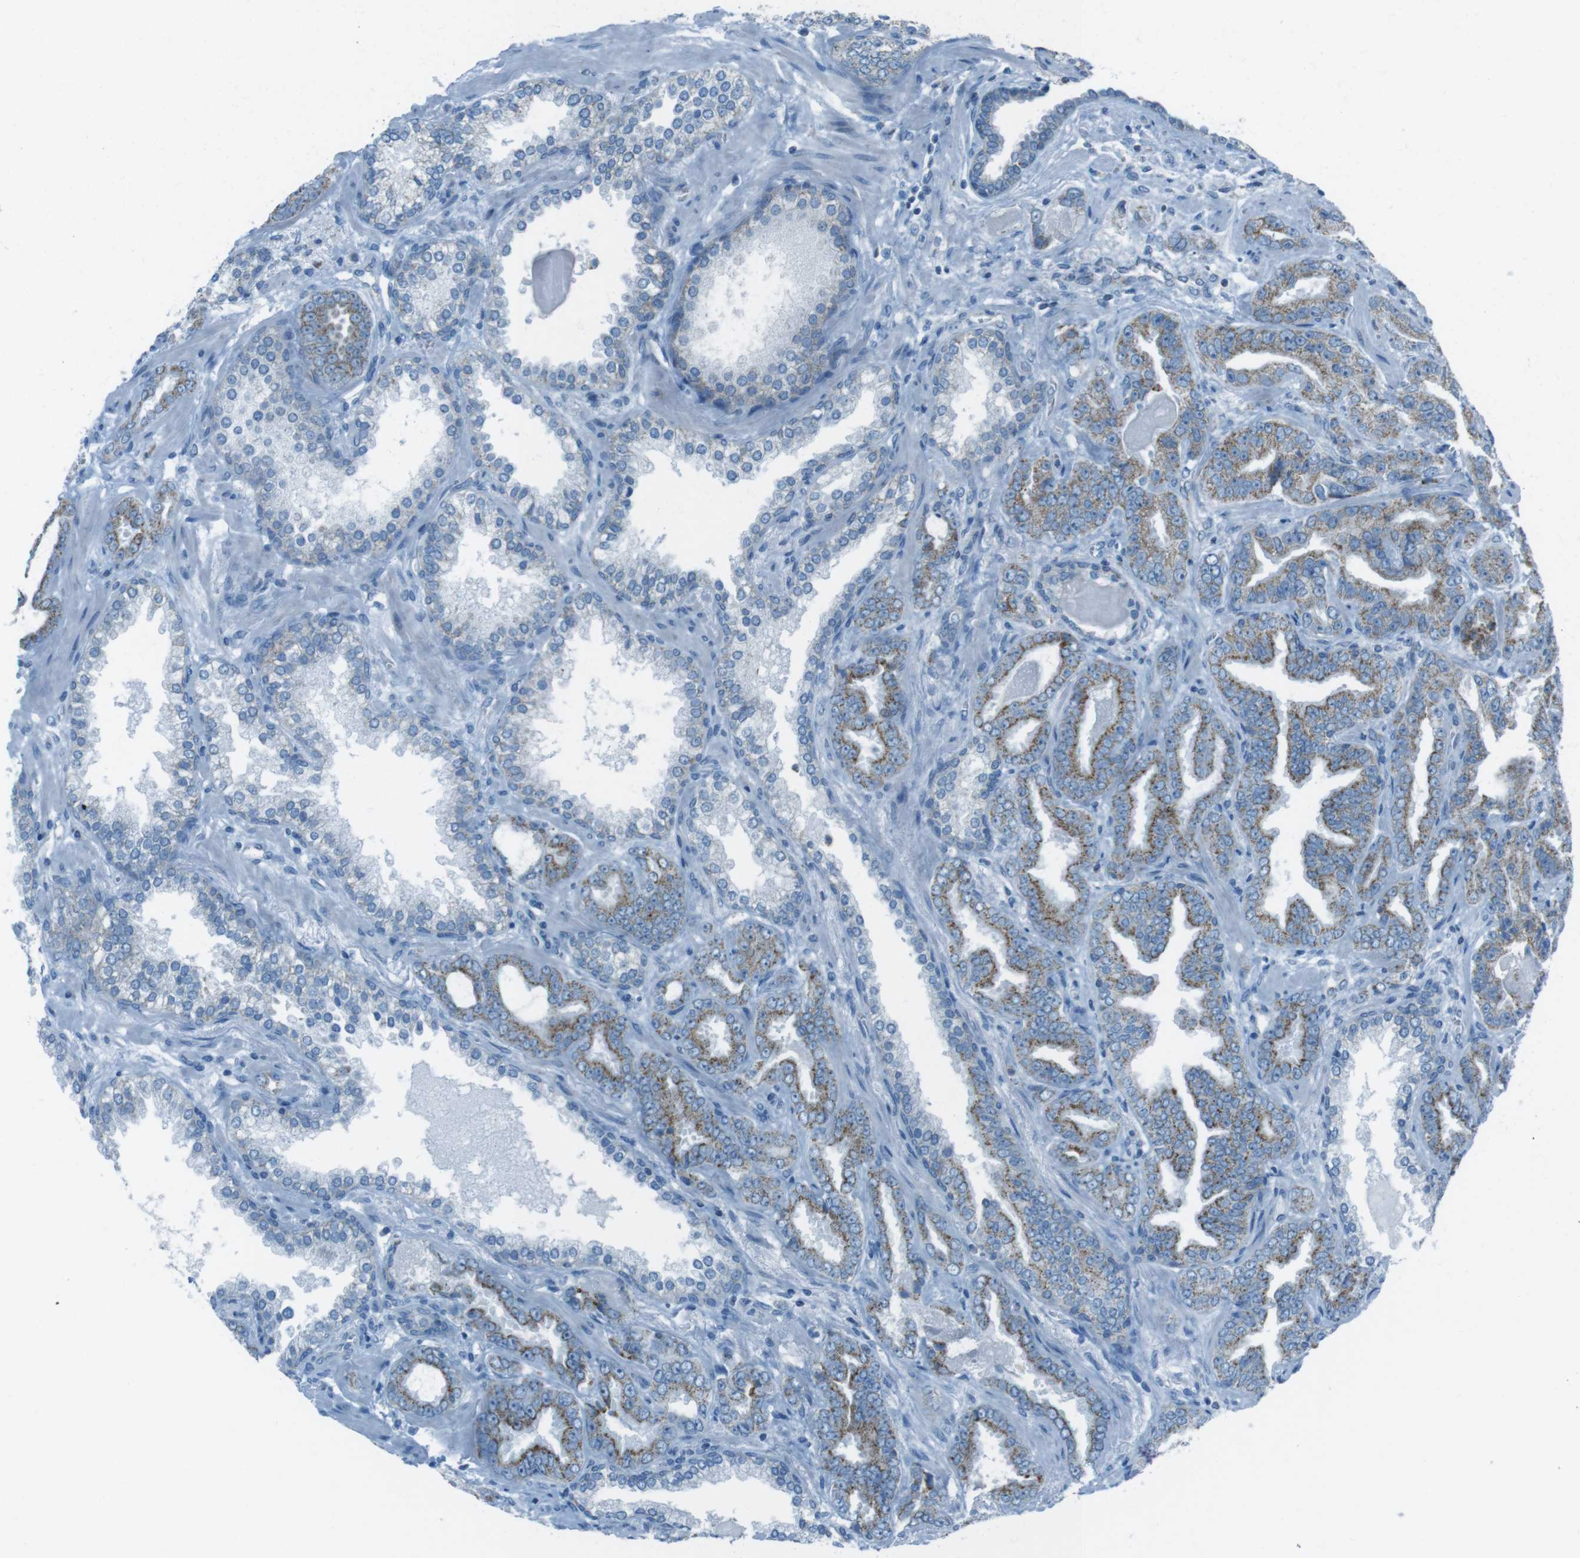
{"staining": {"intensity": "moderate", "quantity": "25%-75%", "location": "cytoplasmic/membranous"}, "tissue": "prostate cancer", "cell_type": "Tumor cells", "image_type": "cancer", "snomed": [{"axis": "morphology", "description": "Adenocarcinoma, Low grade"}, {"axis": "topography", "description": "Prostate"}], "caption": "Human low-grade adenocarcinoma (prostate) stained with a brown dye shows moderate cytoplasmic/membranous positive staining in approximately 25%-75% of tumor cells.", "gene": "DNAJA3", "patient": {"sex": "male", "age": 60}}